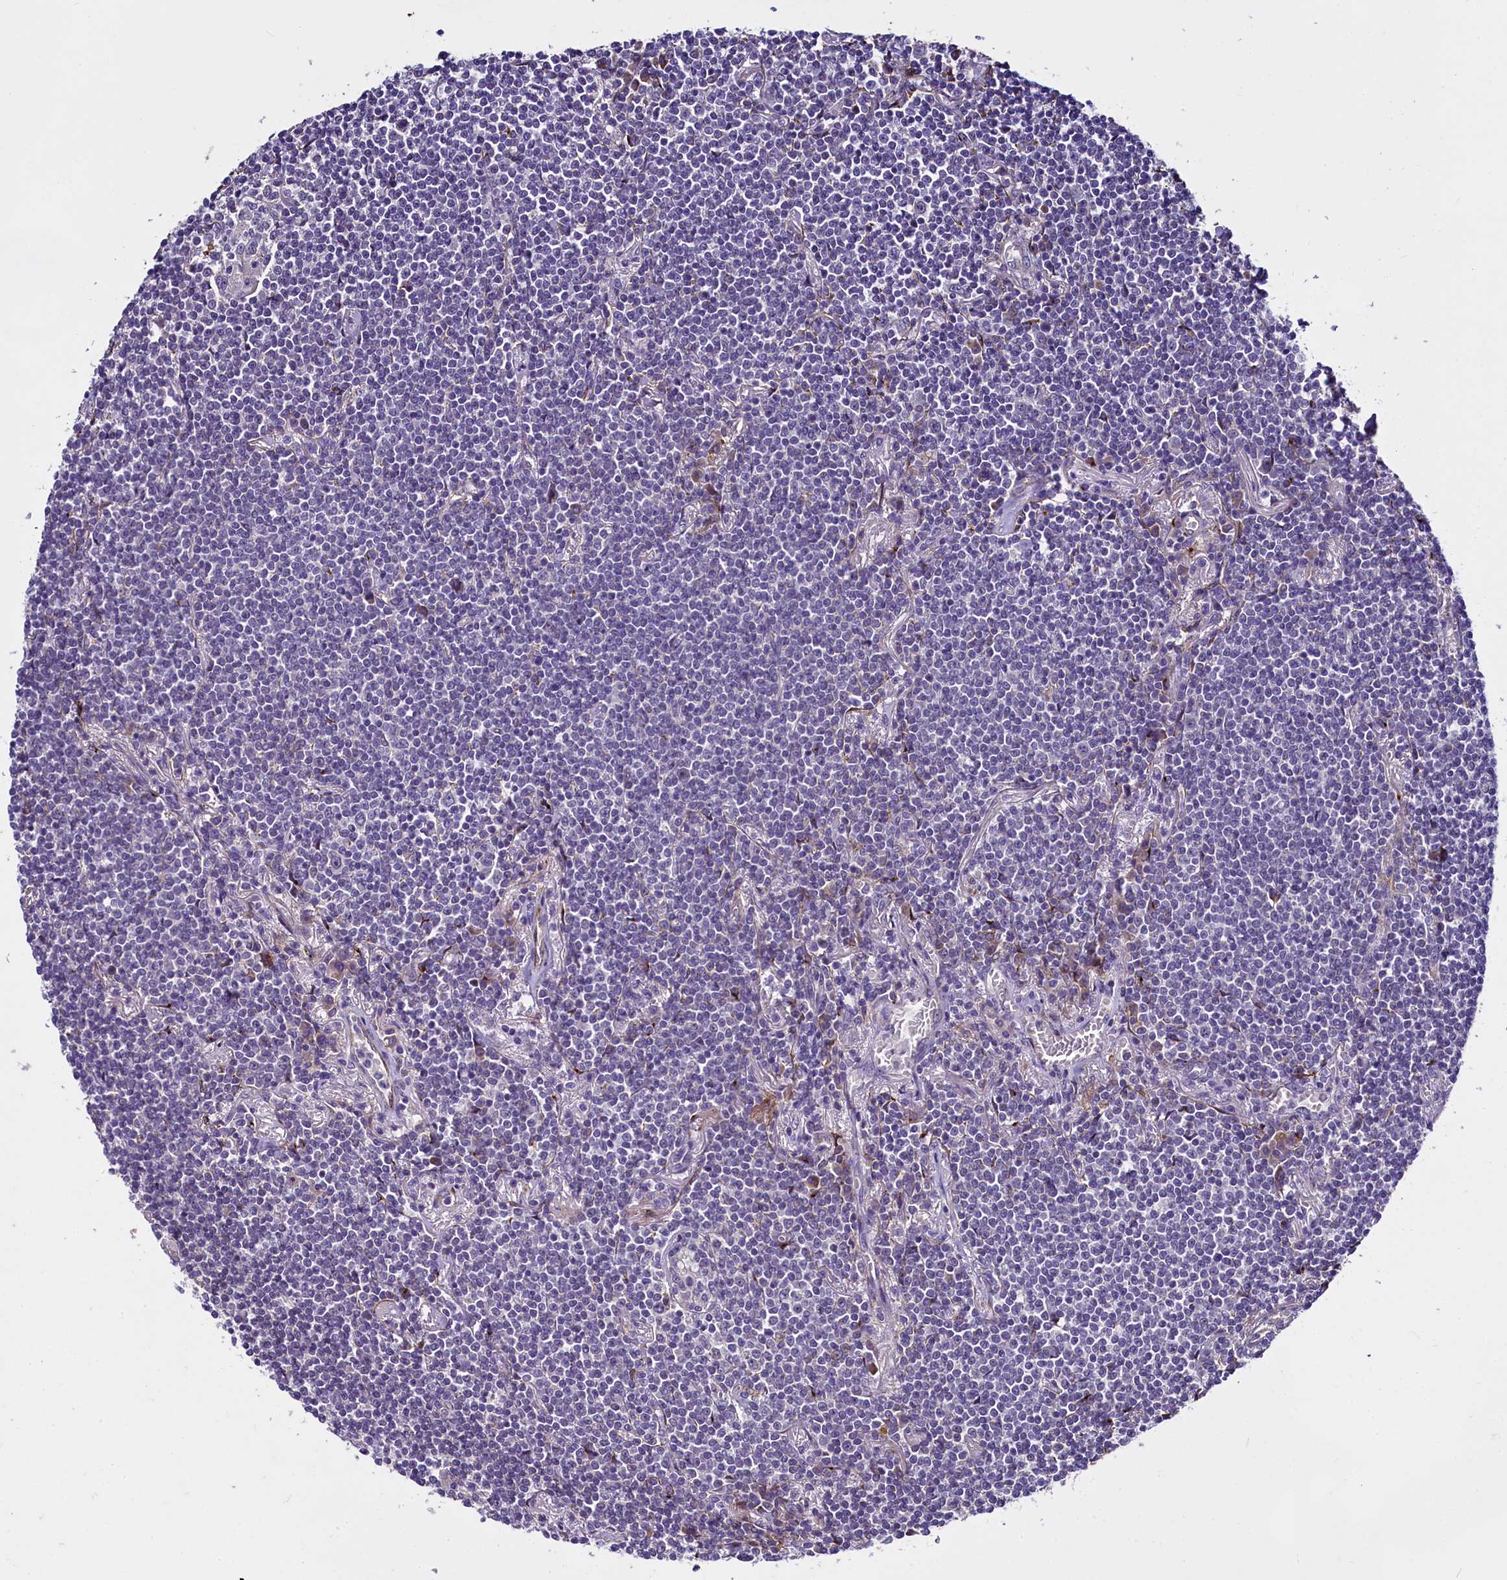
{"staining": {"intensity": "negative", "quantity": "none", "location": "none"}, "tissue": "lymphoma", "cell_type": "Tumor cells", "image_type": "cancer", "snomed": [{"axis": "morphology", "description": "Malignant lymphoma, non-Hodgkin's type, Low grade"}, {"axis": "topography", "description": "Lung"}], "caption": "Immunohistochemical staining of human low-grade malignant lymphoma, non-Hodgkin's type exhibits no significant expression in tumor cells.", "gene": "MRC2", "patient": {"sex": "female", "age": 71}}